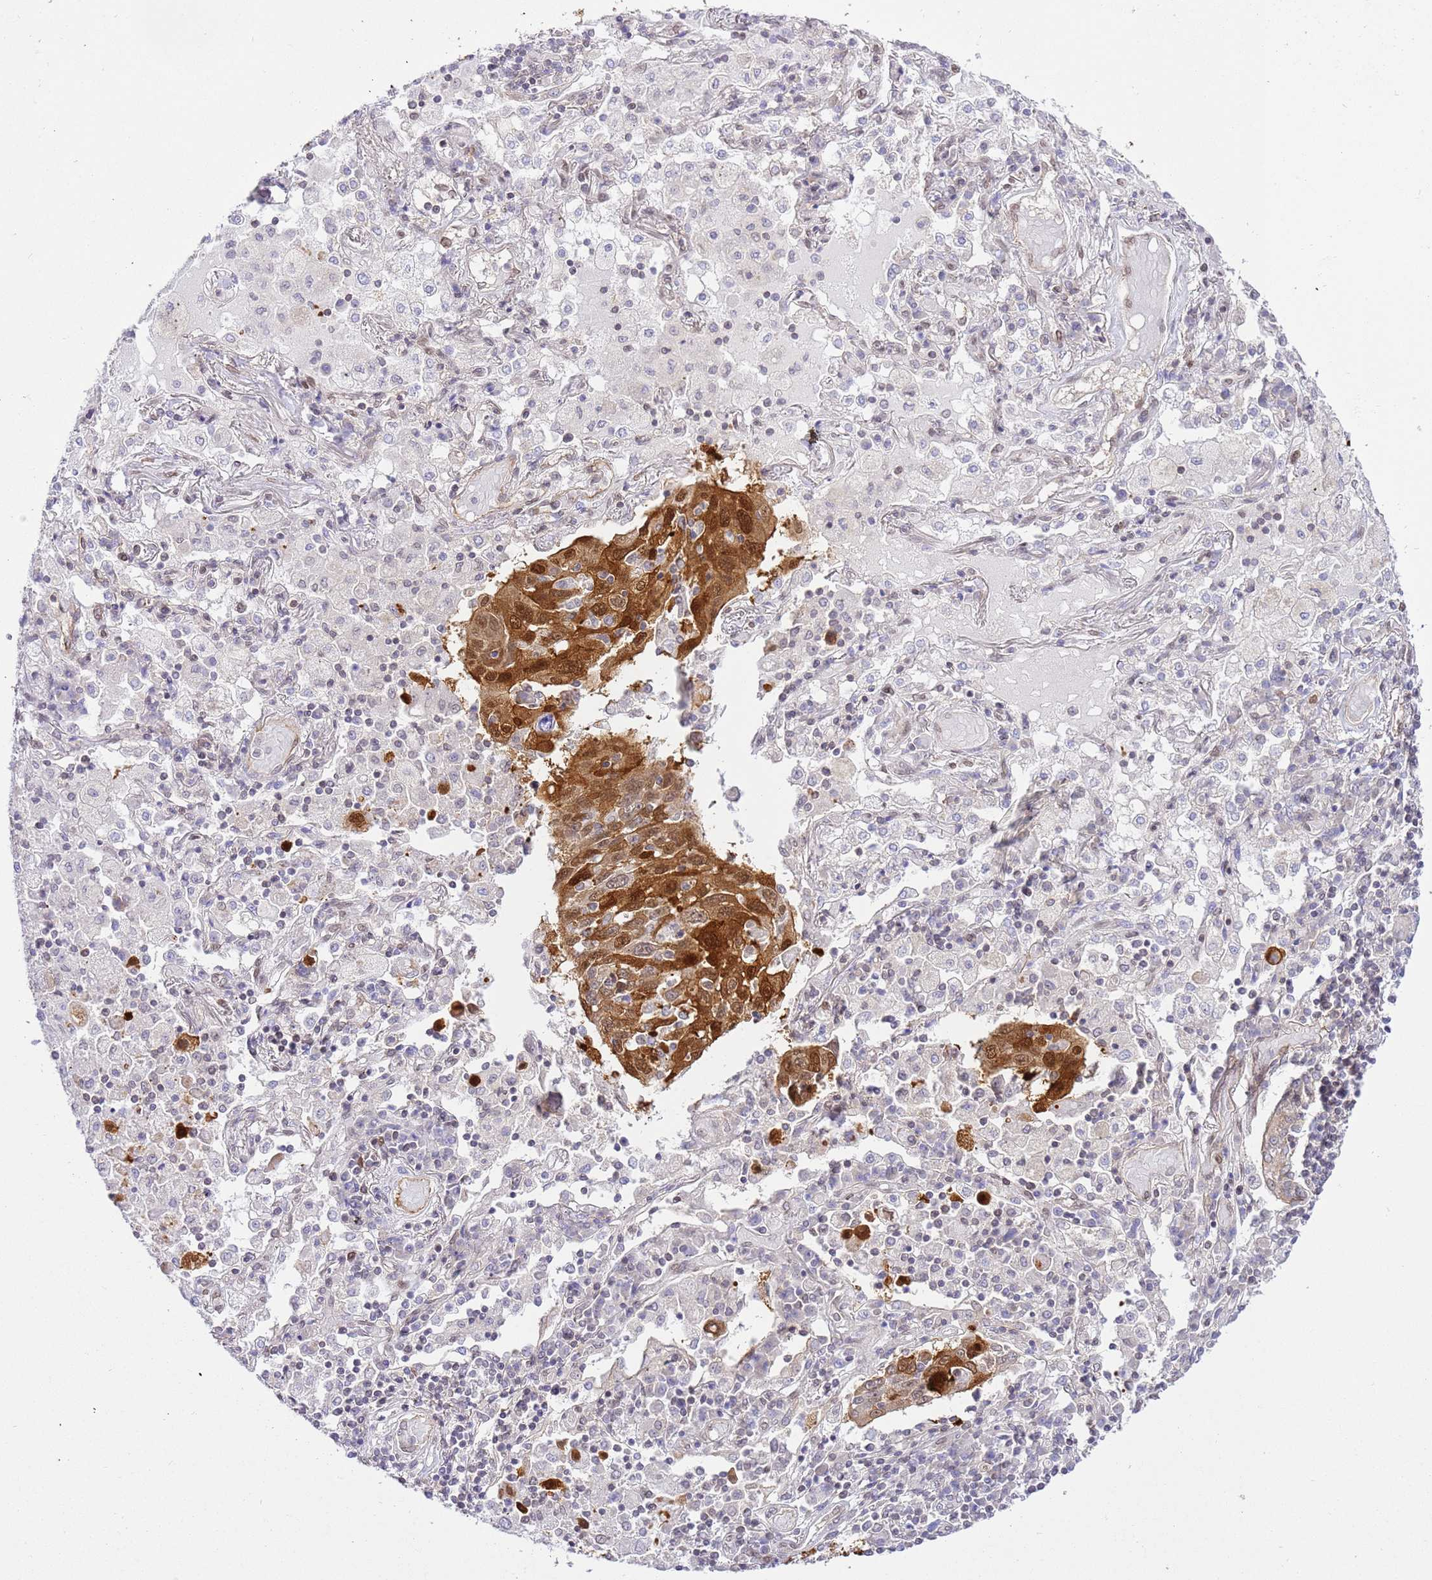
{"staining": {"intensity": "strong", "quantity": ">75%", "location": "cytoplasmic/membranous,nuclear"}, "tissue": "lung cancer", "cell_type": "Tumor cells", "image_type": "cancer", "snomed": [{"axis": "morphology", "description": "Squamous cell carcinoma, NOS"}, {"axis": "topography", "description": "Lung"}], "caption": "A brown stain labels strong cytoplasmic/membranous and nuclear staining of a protein in lung squamous cell carcinoma tumor cells. (IHC, brightfield microscopy, high magnification).", "gene": "TRIM37", "patient": {"sex": "male", "age": 65}}